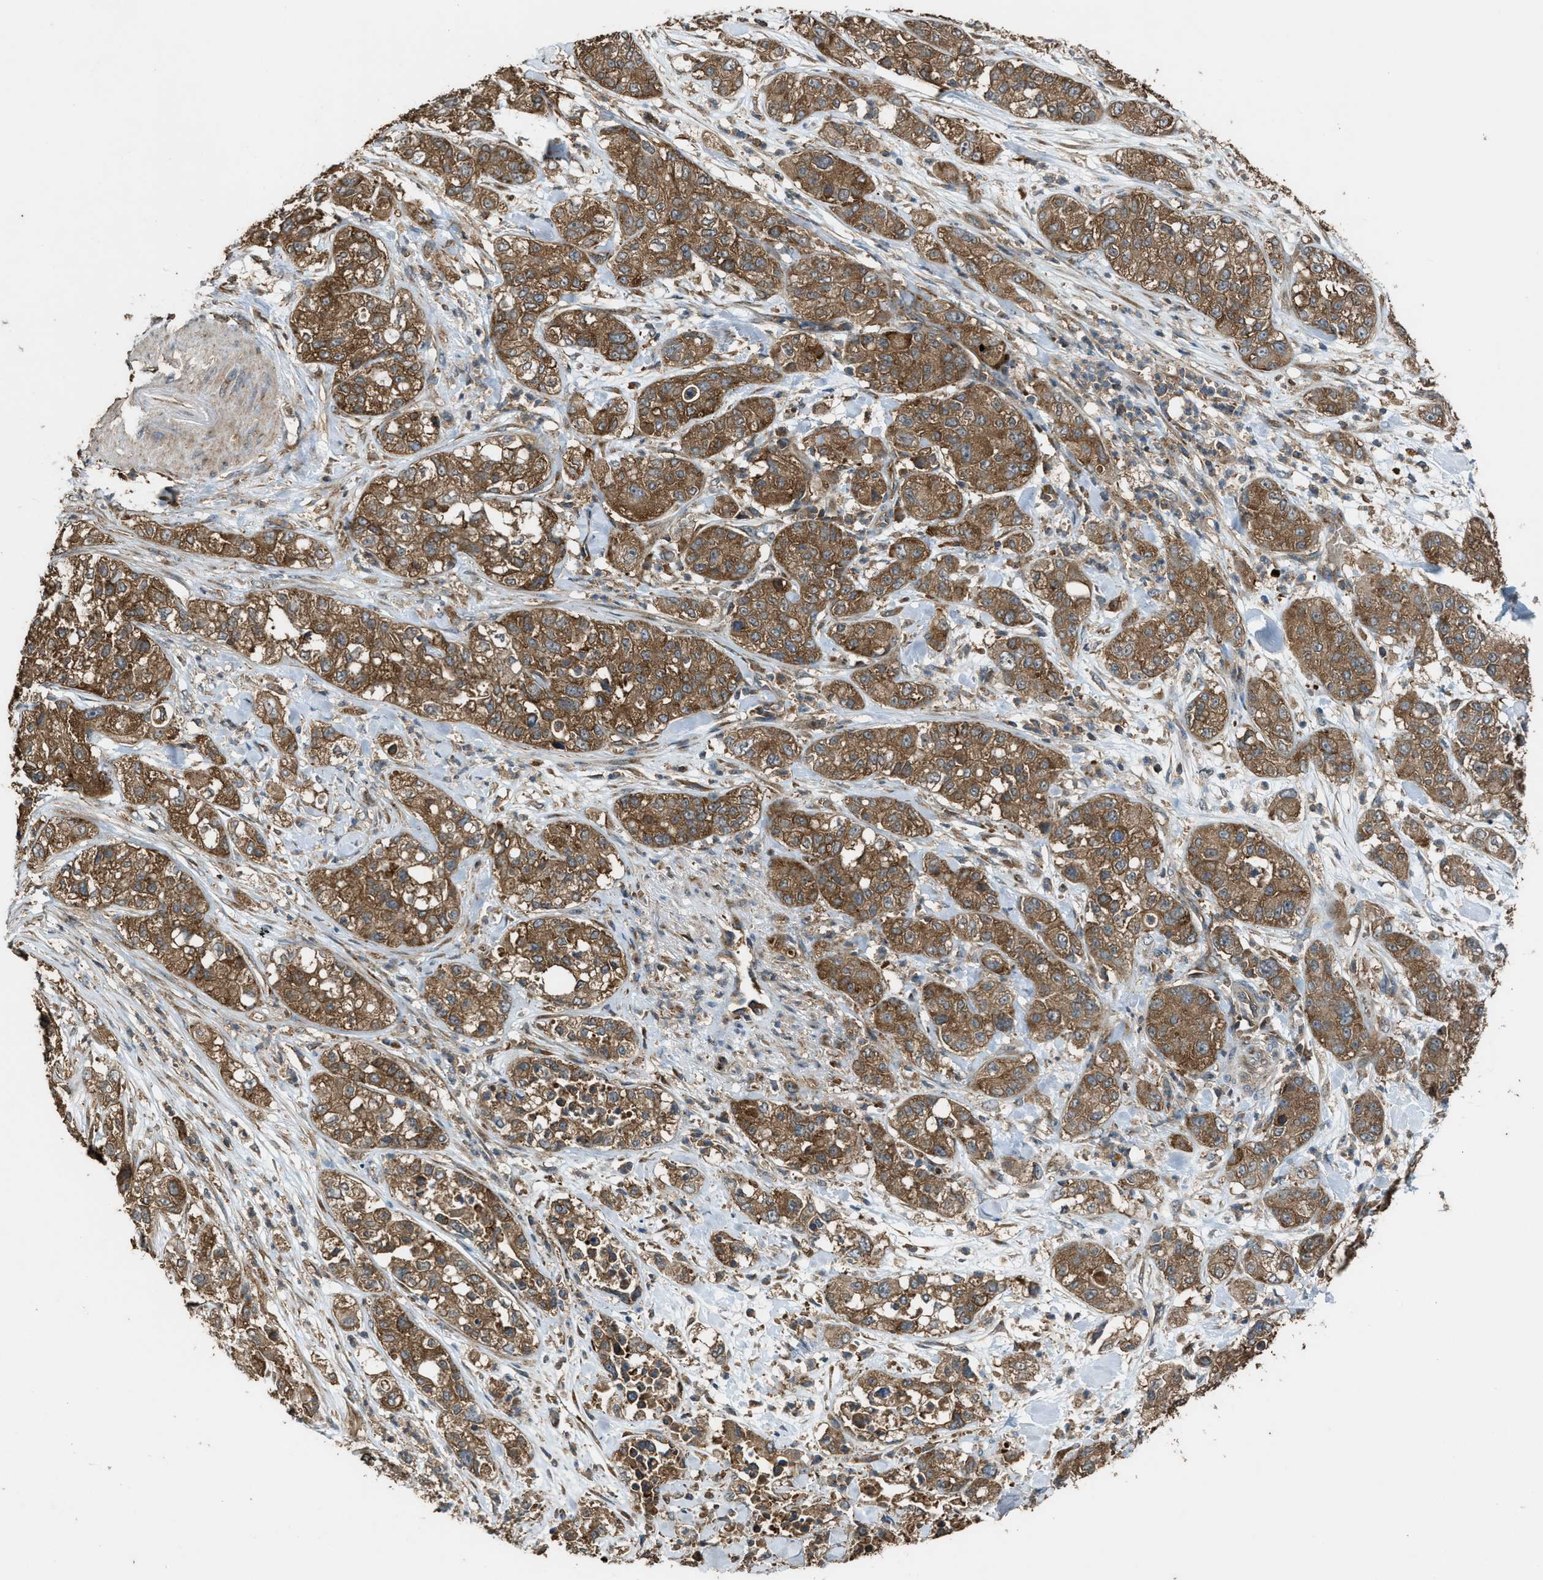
{"staining": {"intensity": "moderate", "quantity": ">75%", "location": "cytoplasmic/membranous"}, "tissue": "pancreatic cancer", "cell_type": "Tumor cells", "image_type": "cancer", "snomed": [{"axis": "morphology", "description": "Adenocarcinoma, NOS"}, {"axis": "topography", "description": "Pancreas"}], "caption": "About >75% of tumor cells in human adenocarcinoma (pancreatic) reveal moderate cytoplasmic/membranous protein positivity as visualized by brown immunohistochemical staining.", "gene": "MAP3K8", "patient": {"sex": "female", "age": 78}}